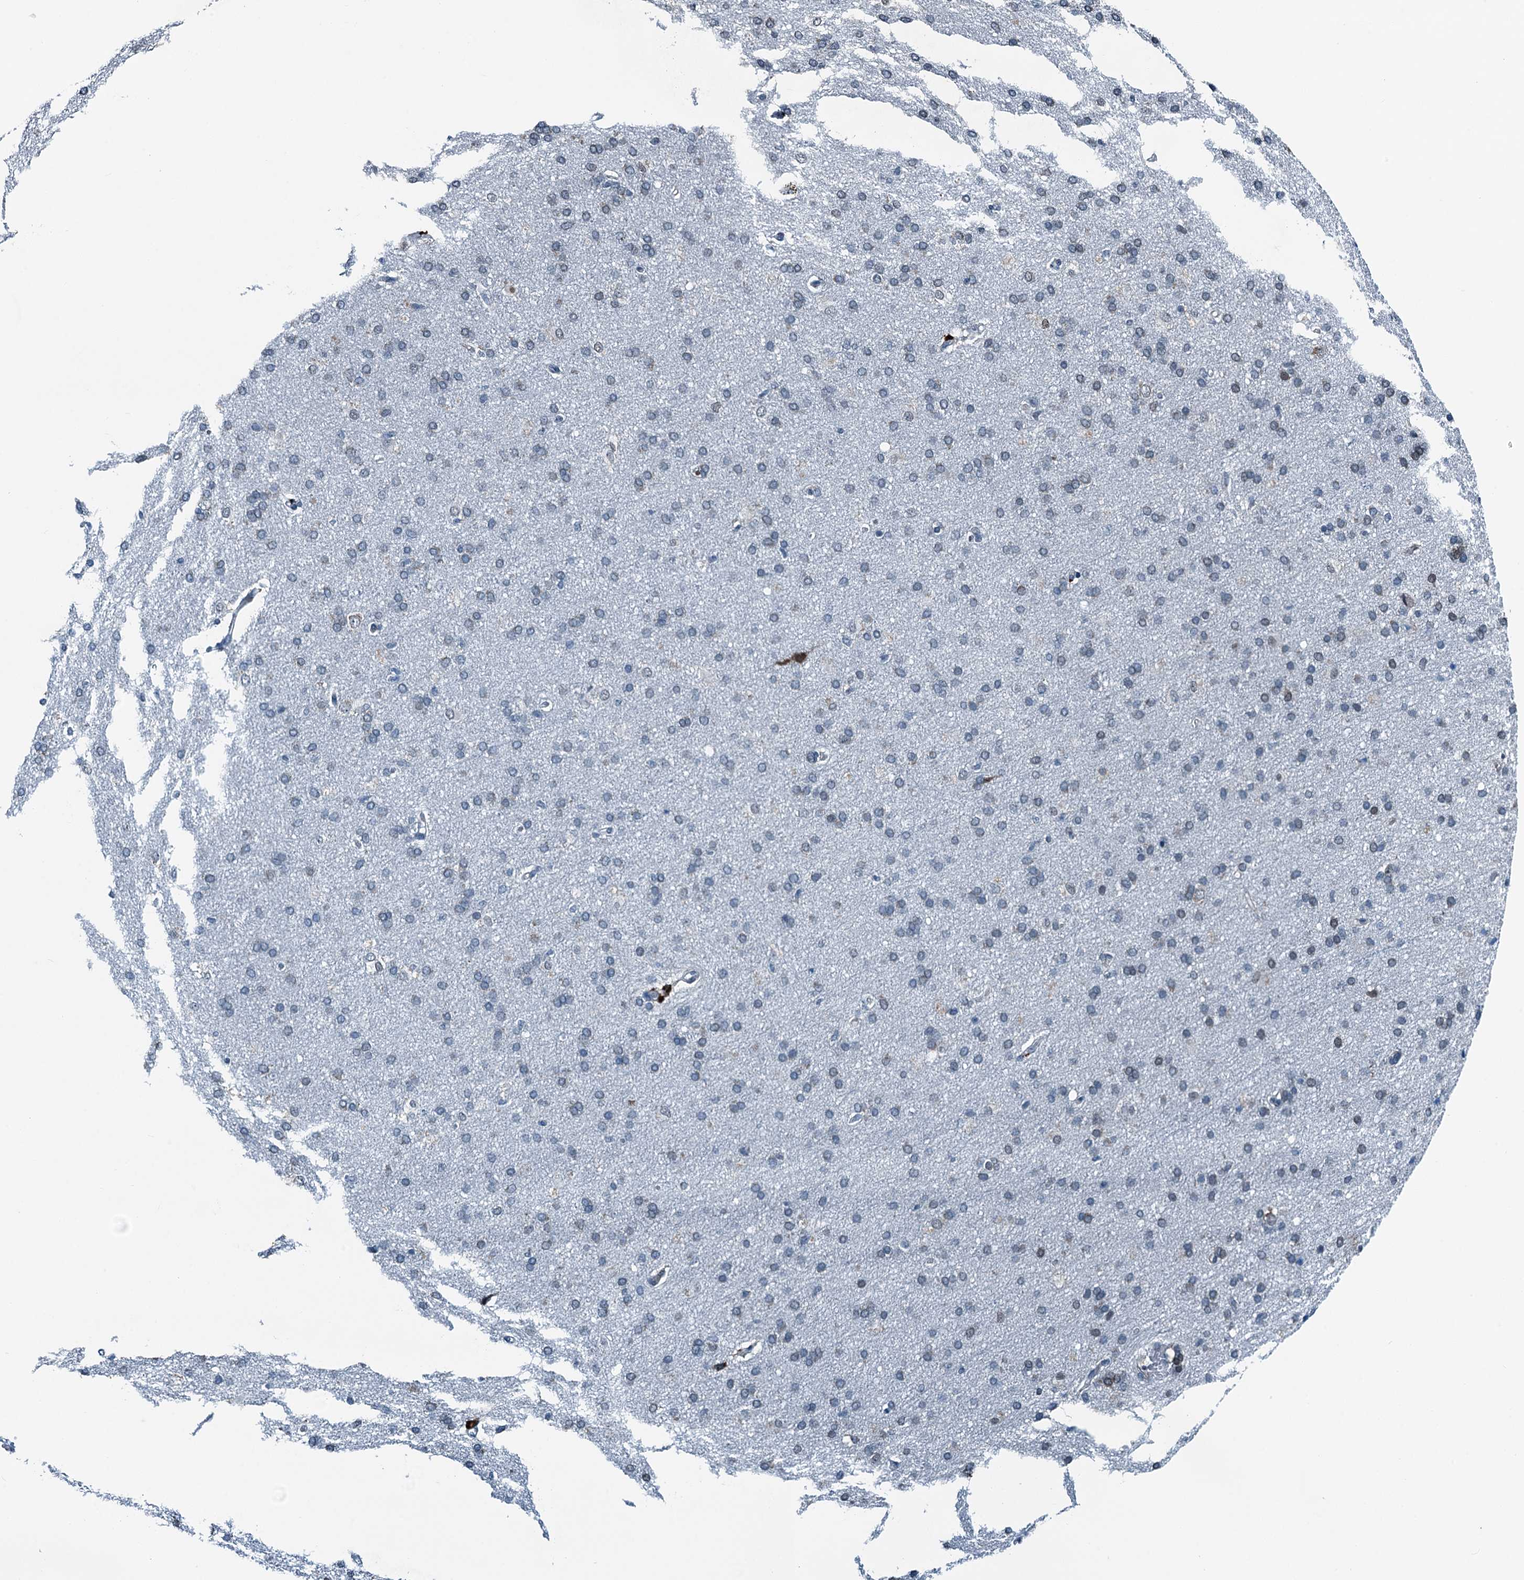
{"staining": {"intensity": "negative", "quantity": "none", "location": "none"}, "tissue": "cerebral cortex", "cell_type": "Endothelial cells", "image_type": "normal", "snomed": [{"axis": "morphology", "description": "Normal tissue, NOS"}, {"axis": "topography", "description": "Cerebral cortex"}], "caption": "A micrograph of cerebral cortex stained for a protein shows no brown staining in endothelial cells.", "gene": "TAMALIN", "patient": {"sex": "male", "age": 62}}